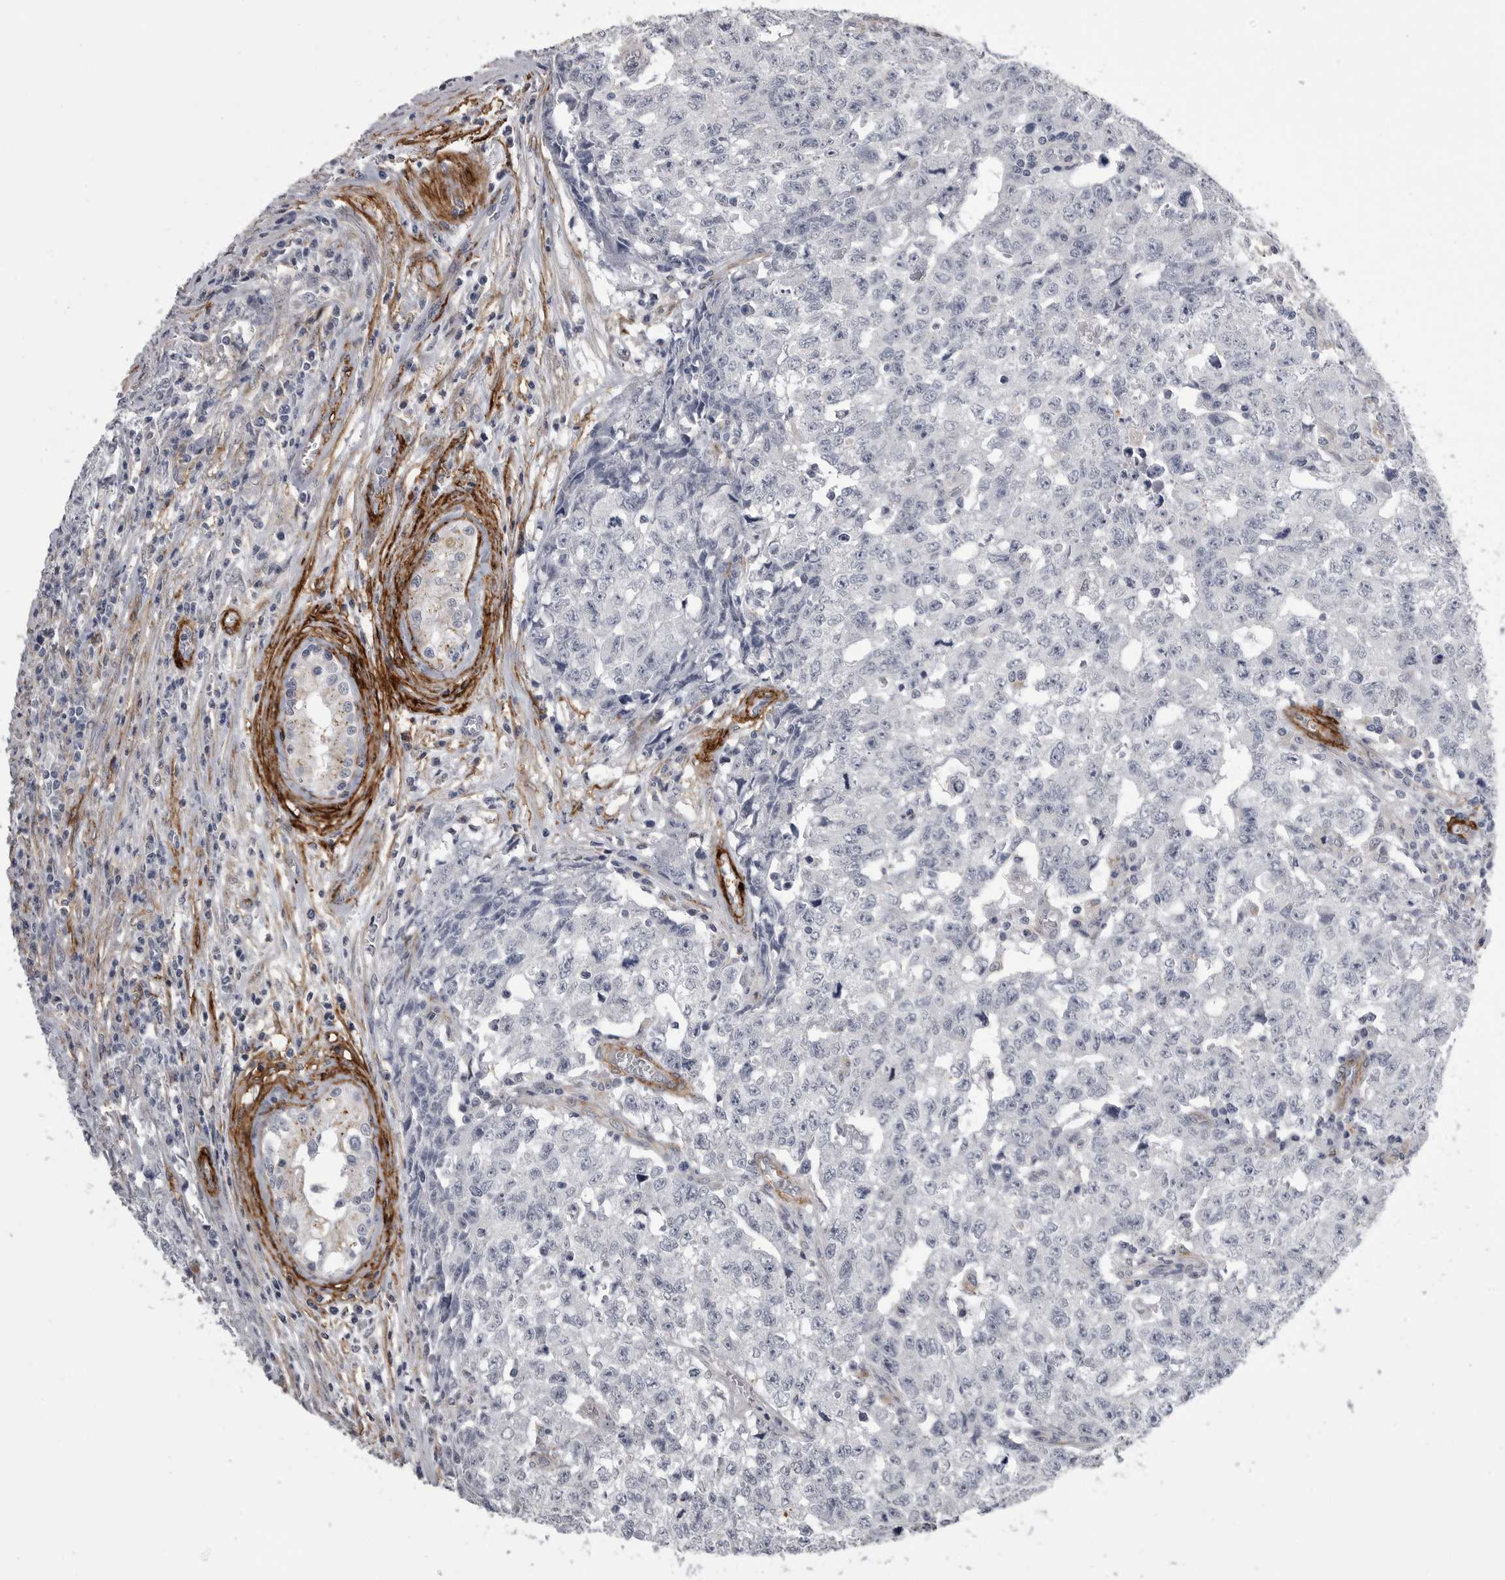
{"staining": {"intensity": "negative", "quantity": "none", "location": "none"}, "tissue": "testis cancer", "cell_type": "Tumor cells", "image_type": "cancer", "snomed": [{"axis": "morphology", "description": "Carcinoma, Embryonal, NOS"}, {"axis": "topography", "description": "Testis"}], "caption": "Tumor cells show no significant protein expression in testis cancer (embryonal carcinoma). (DAB (3,3'-diaminobenzidine) IHC visualized using brightfield microscopy, high magnification).", "gene": "AOC3", "patient": {"sex": "male", "age": 28}}